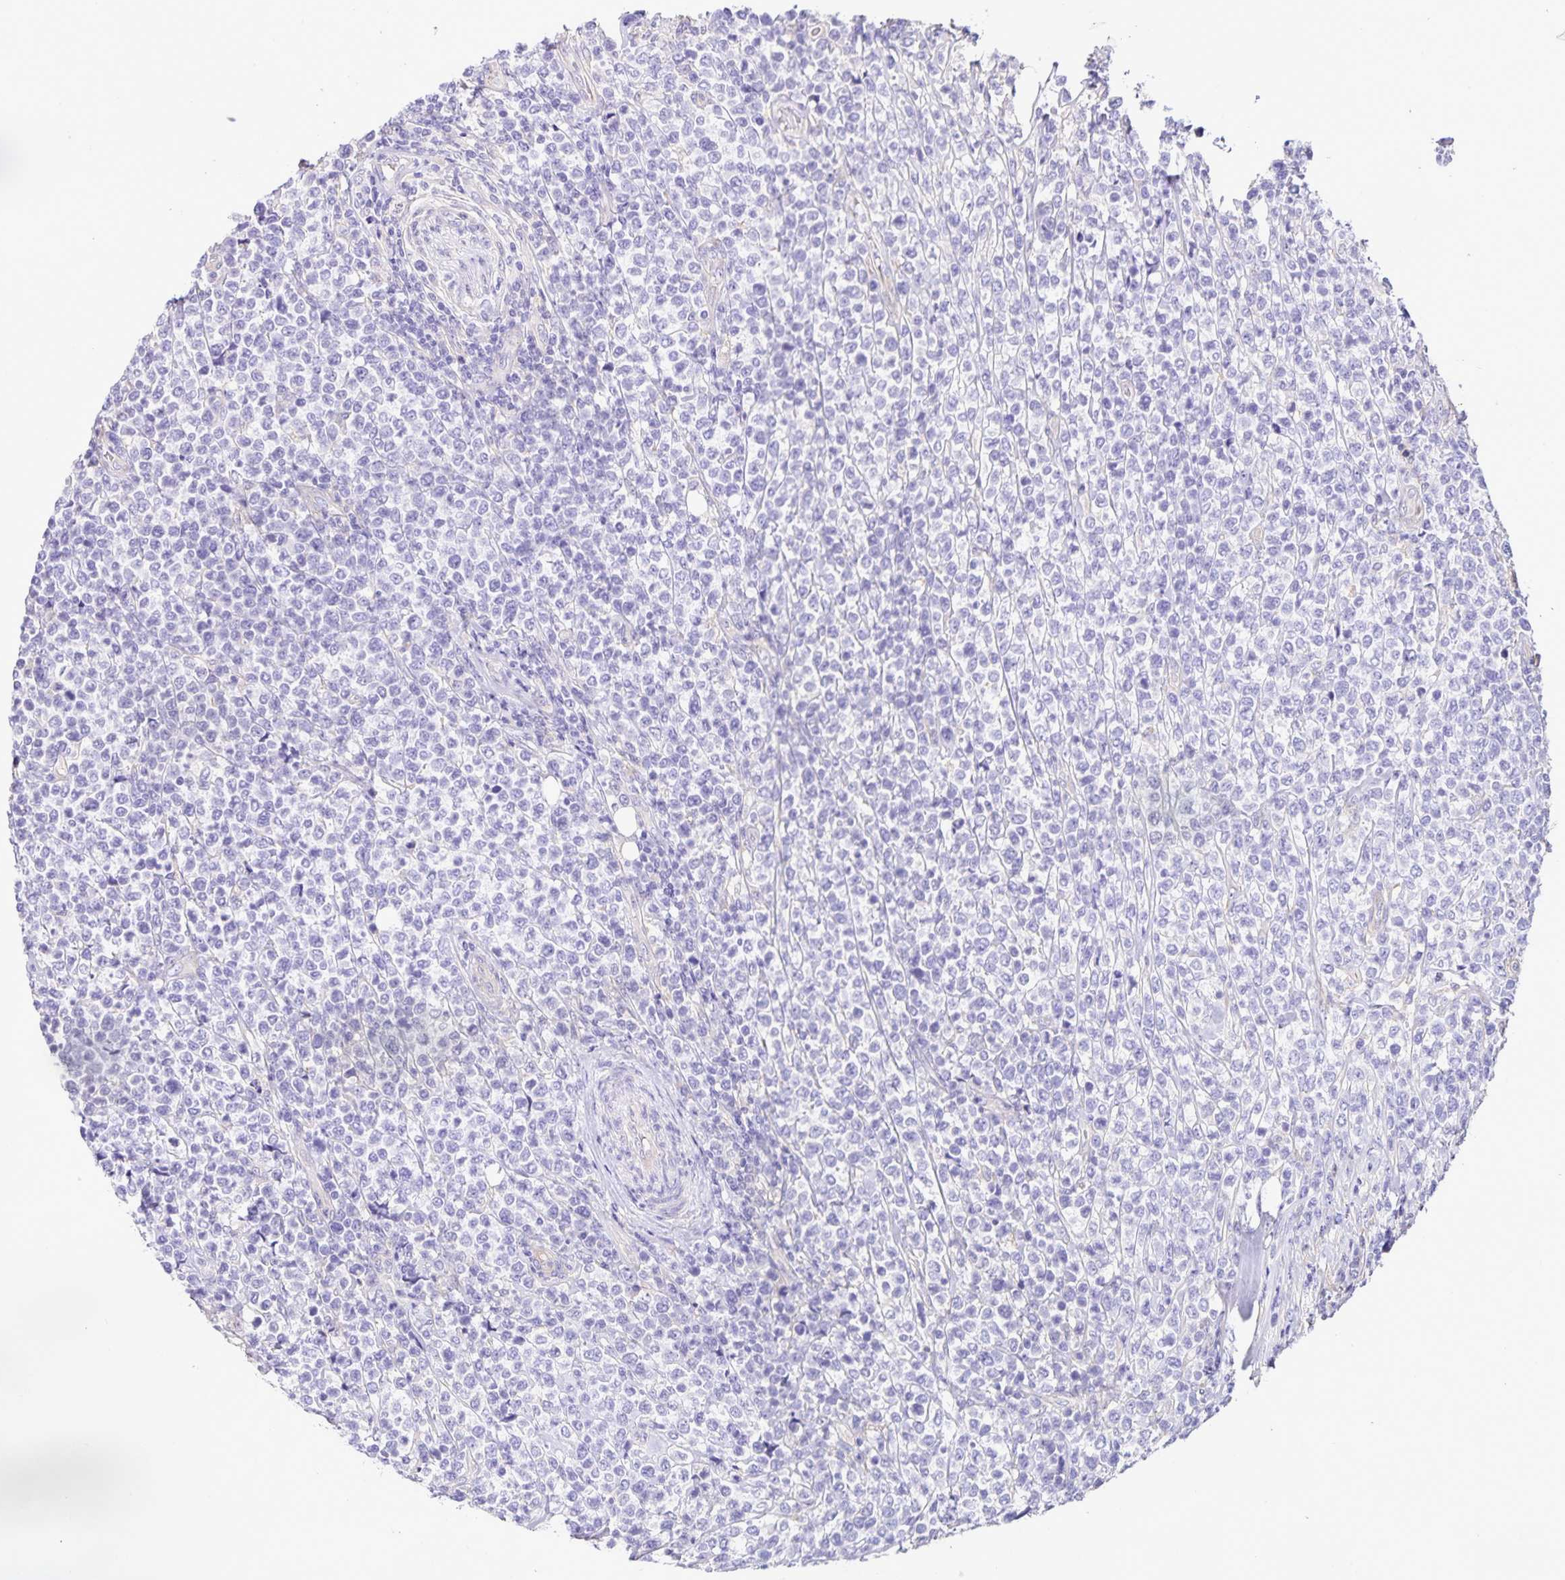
{"staining": {"intensity": "negative", "quantity": "none", "location": "none"}, "tissue": "lymphoma", "cell_type": "Tumor cells", "image_type": "cancer", "snomed": [{"axis": "morphology", "description": "Malignant lymphoma, non-Hodgkin's type, High grade"}, {"axis": "topography", "description": "Soft tissue"}], "caption": "Immunohistochemical staining of human lymphoma reveals no significant positivity in tumor cells.", "gene": "BOLL", "patient": {"sex": "female", "age": 56}}